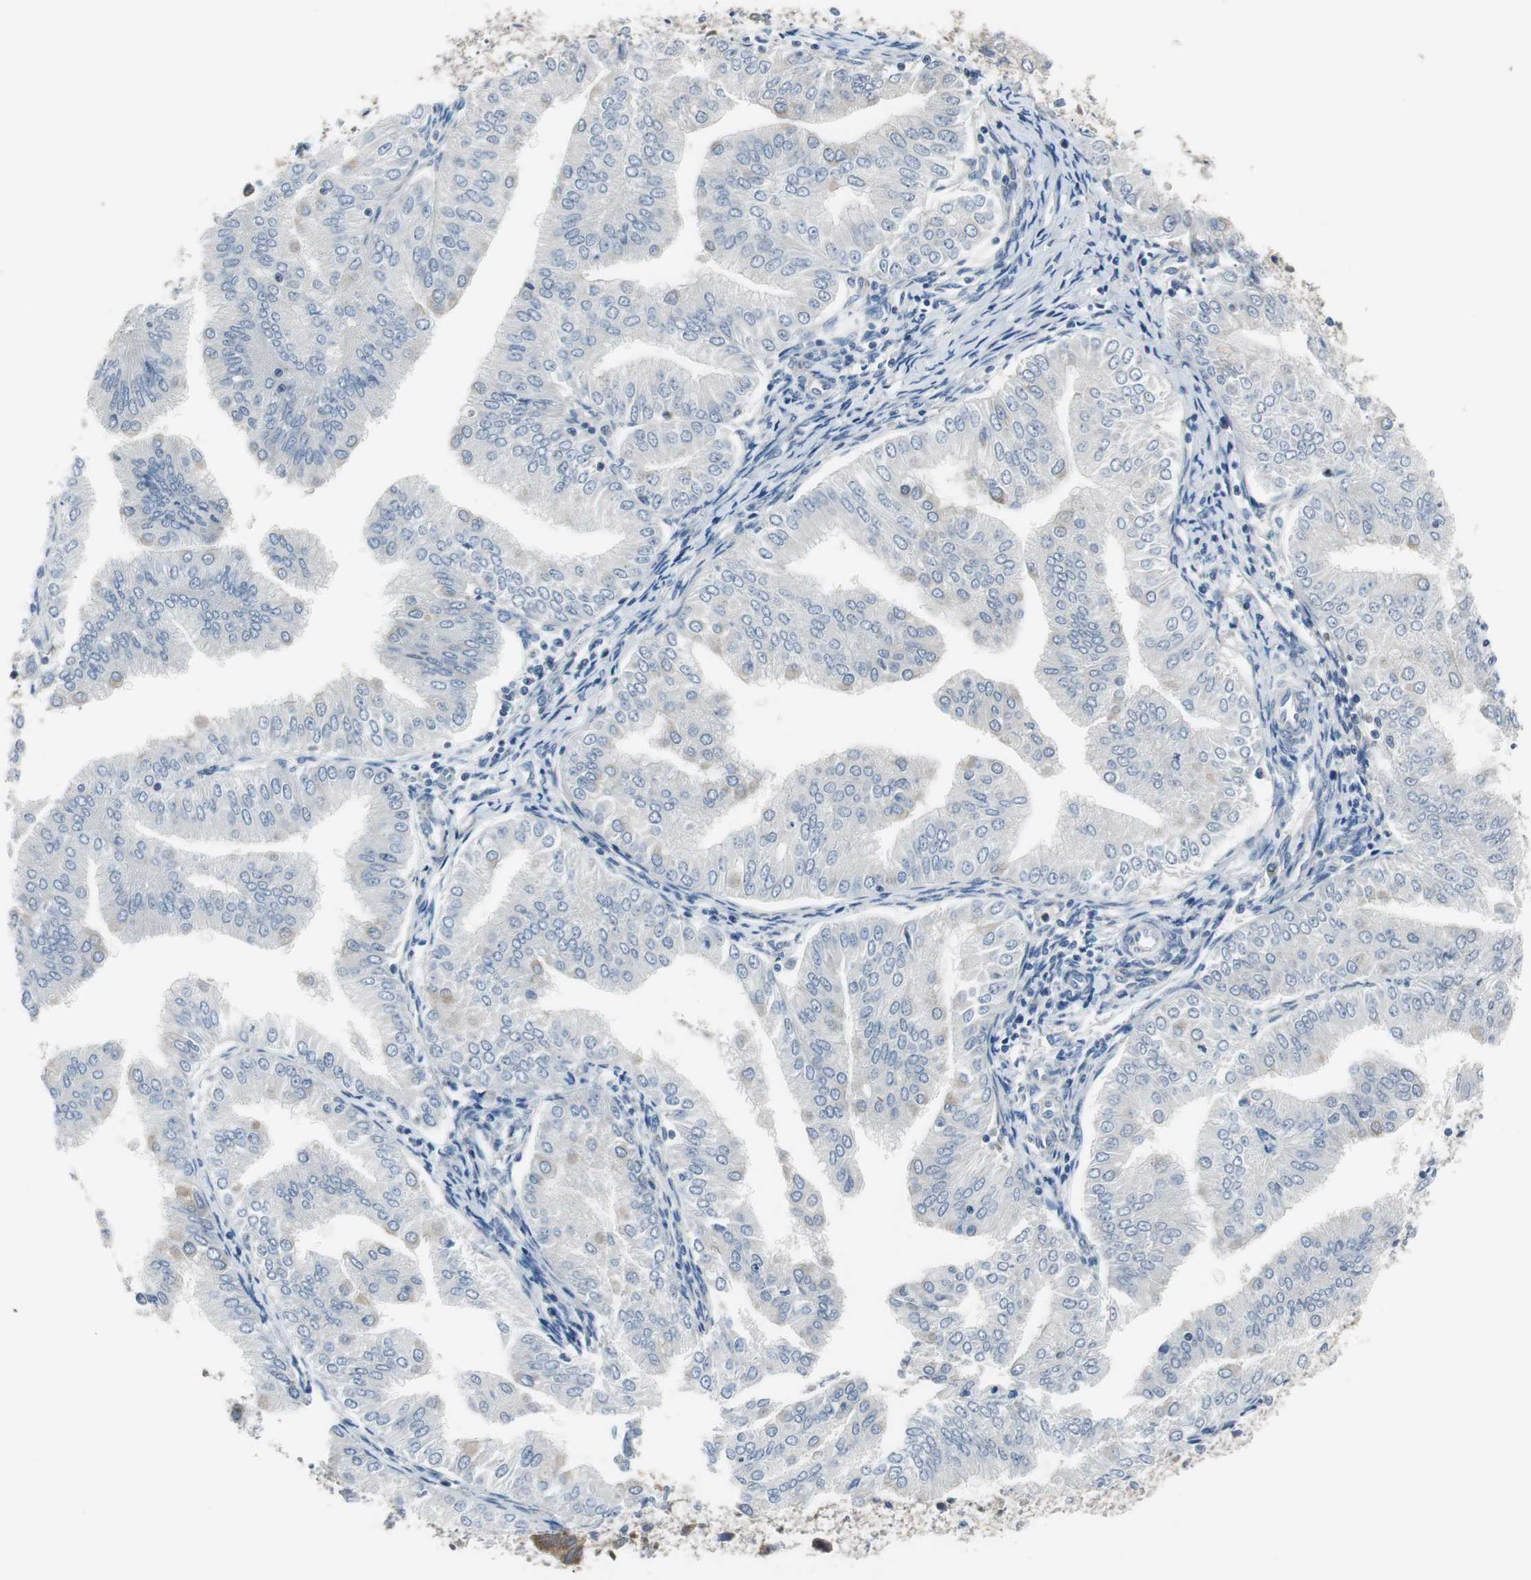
{"staining": {"intensity": "weak", "quantity": "<25%", "location": "cytoplasmic/membranous"}, "tissue": "endometrial cancer", "cell_type": "Tumor cells", "image_type": "cancer", "snomed": [{"axis": "morphology", "description": "Adenocarcinoma, NOS"}, {"axis": "topography", "description": "Endometrium"}], "caption": "IHC of endometrial cancer (adenocarcinoma) demonstrates no positivity in tumor cells. (DAB immunohistochemistry (IHC) with hematoxylin counter stain).", "gene": "PLAA", "patient": {"sex": "female", "age": 53}}